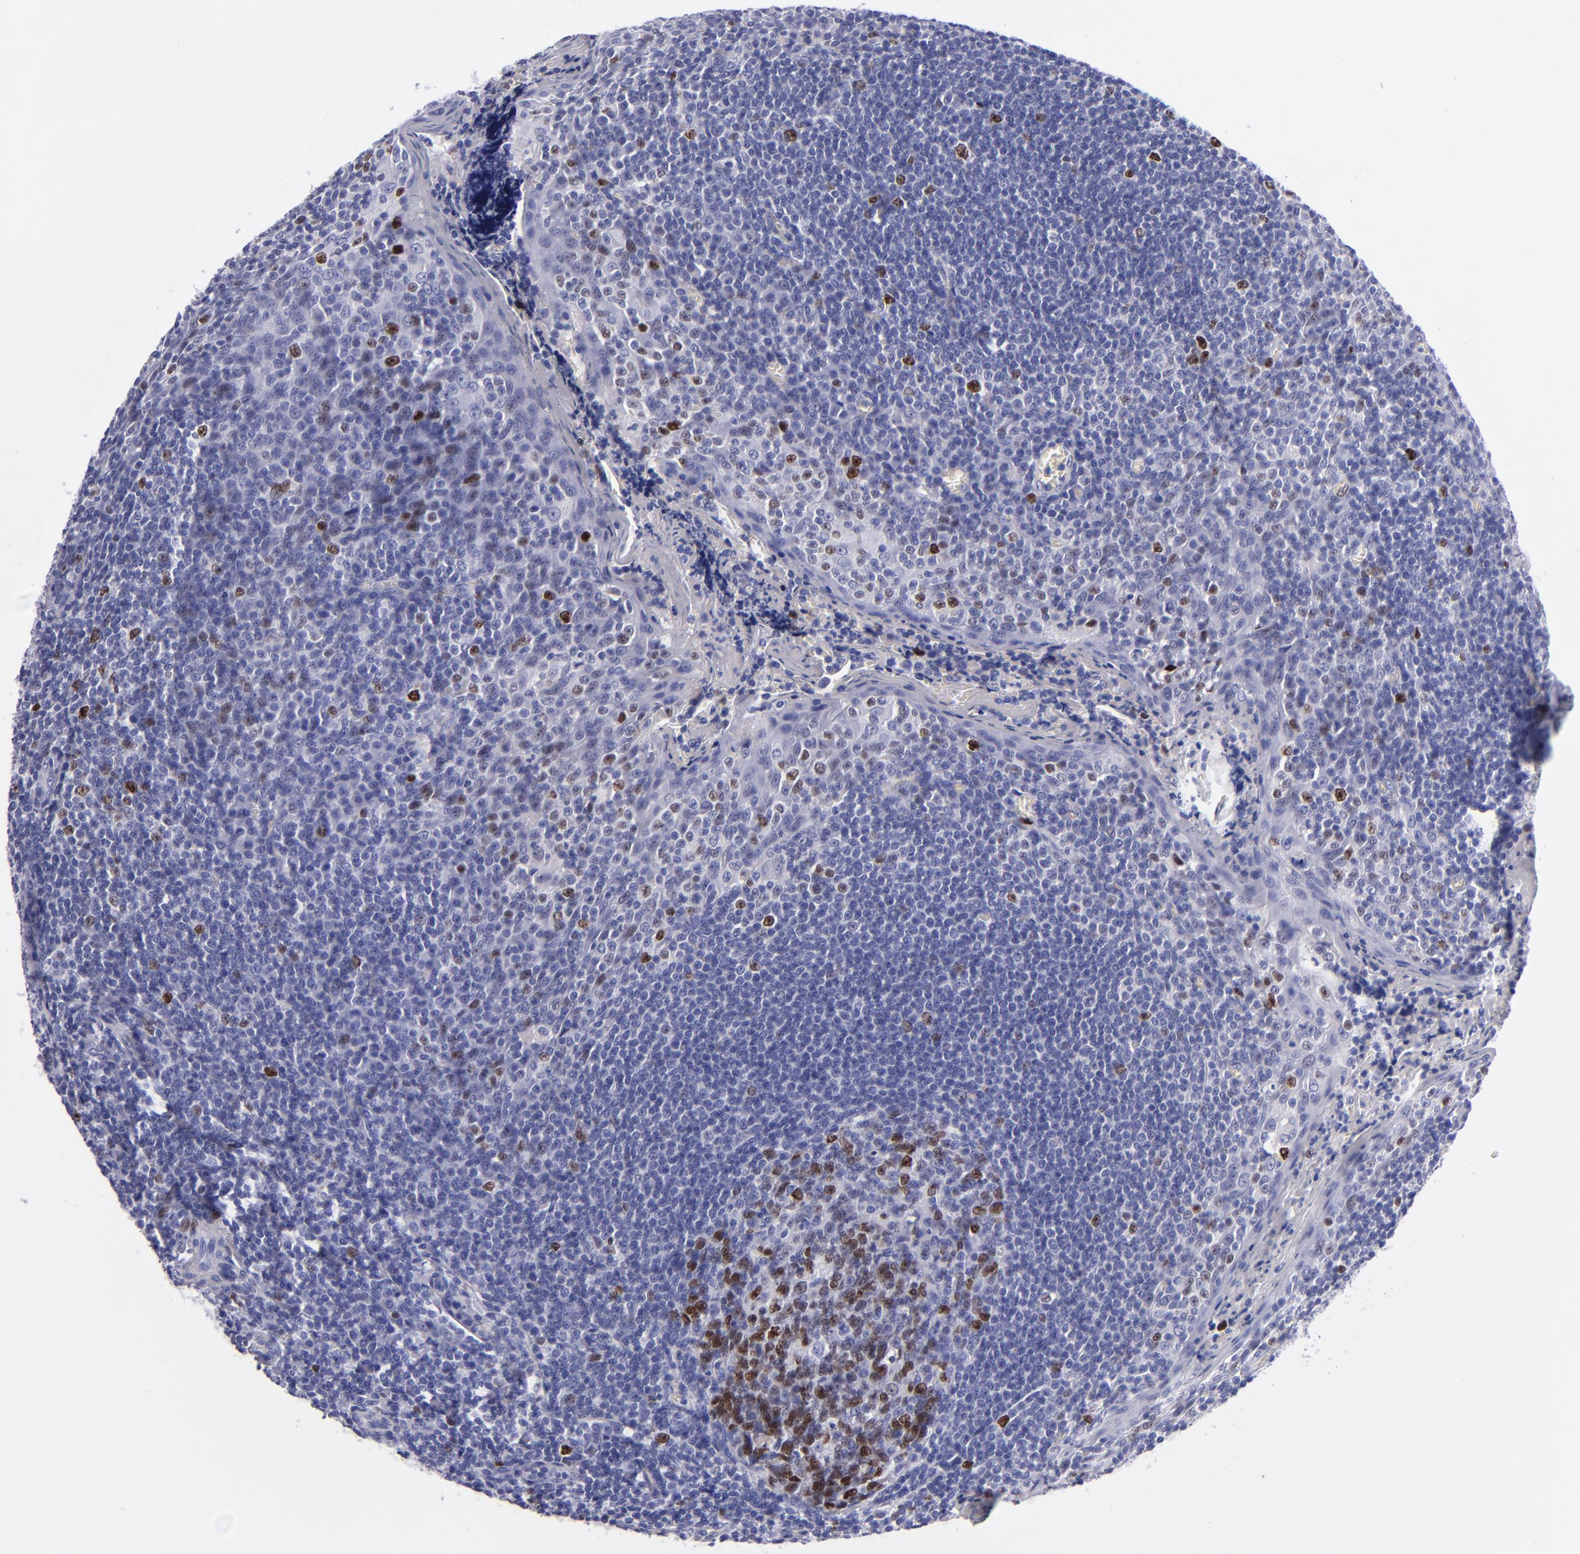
{"staining": {"intensity": "strong", "quantity": "25%-75%", "location": "nuclear"}, "tissue": "tonsil", "cell_type": "Germinal center cells", "image_type": "normal", "snomed": [{"axis": "morphology", "description": "Normal tissue, NOS"}, {"axis": "topography", "description": "Tonsil"}], "caption": "Brown immunohistochemical staining in benign human tonsil demonstrates strong nuclear positivity in approximately 25%-75% of germinal center cells. The protein of interest is shown in brown color, while the nuclei are stained blue.", "gene": "MCM7", "patient": {"sex": "male", "age": 31}}